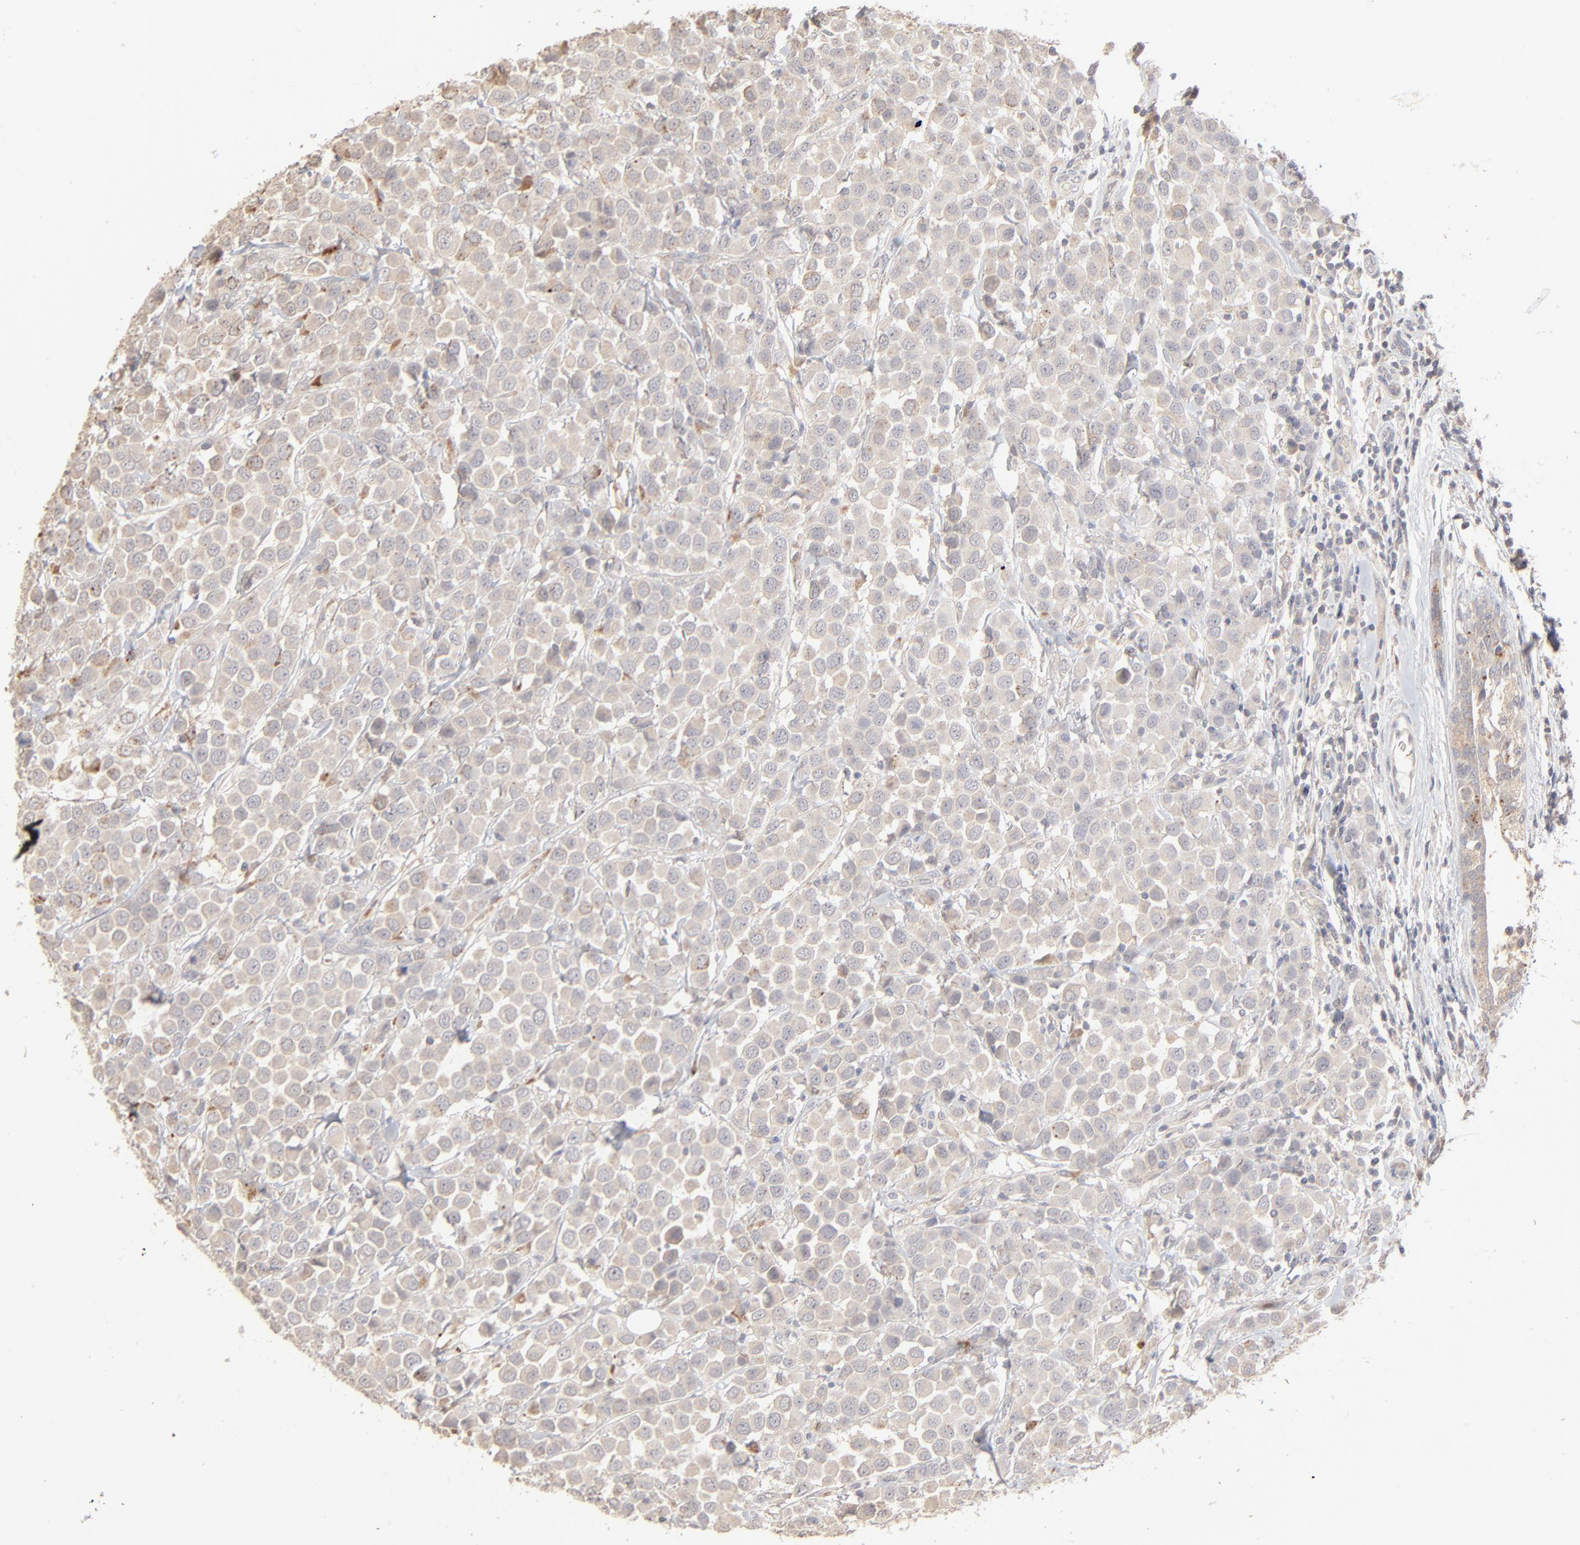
{"staining": {"intensity": "weak", "quantity": ">75%", "location": "cytoplasmic/membranous"}, "tissue": "breast cancer", "cell_type": "Tumor cells", "image_type": "cancer", "snomed": [{"axis": "morphology", "description": "Duct carcinoma"}, {"axis": "topography", "description": "Breast"}], "caption": "This histopathology image shows immunohistochemistry (IHC) staining of human breast cancer, with low weak cytoplasmic/membranous staining in approximately >75% of tumor cells.", "gene": "POMT2", "patient": {"sex": "female", "age": 61}}